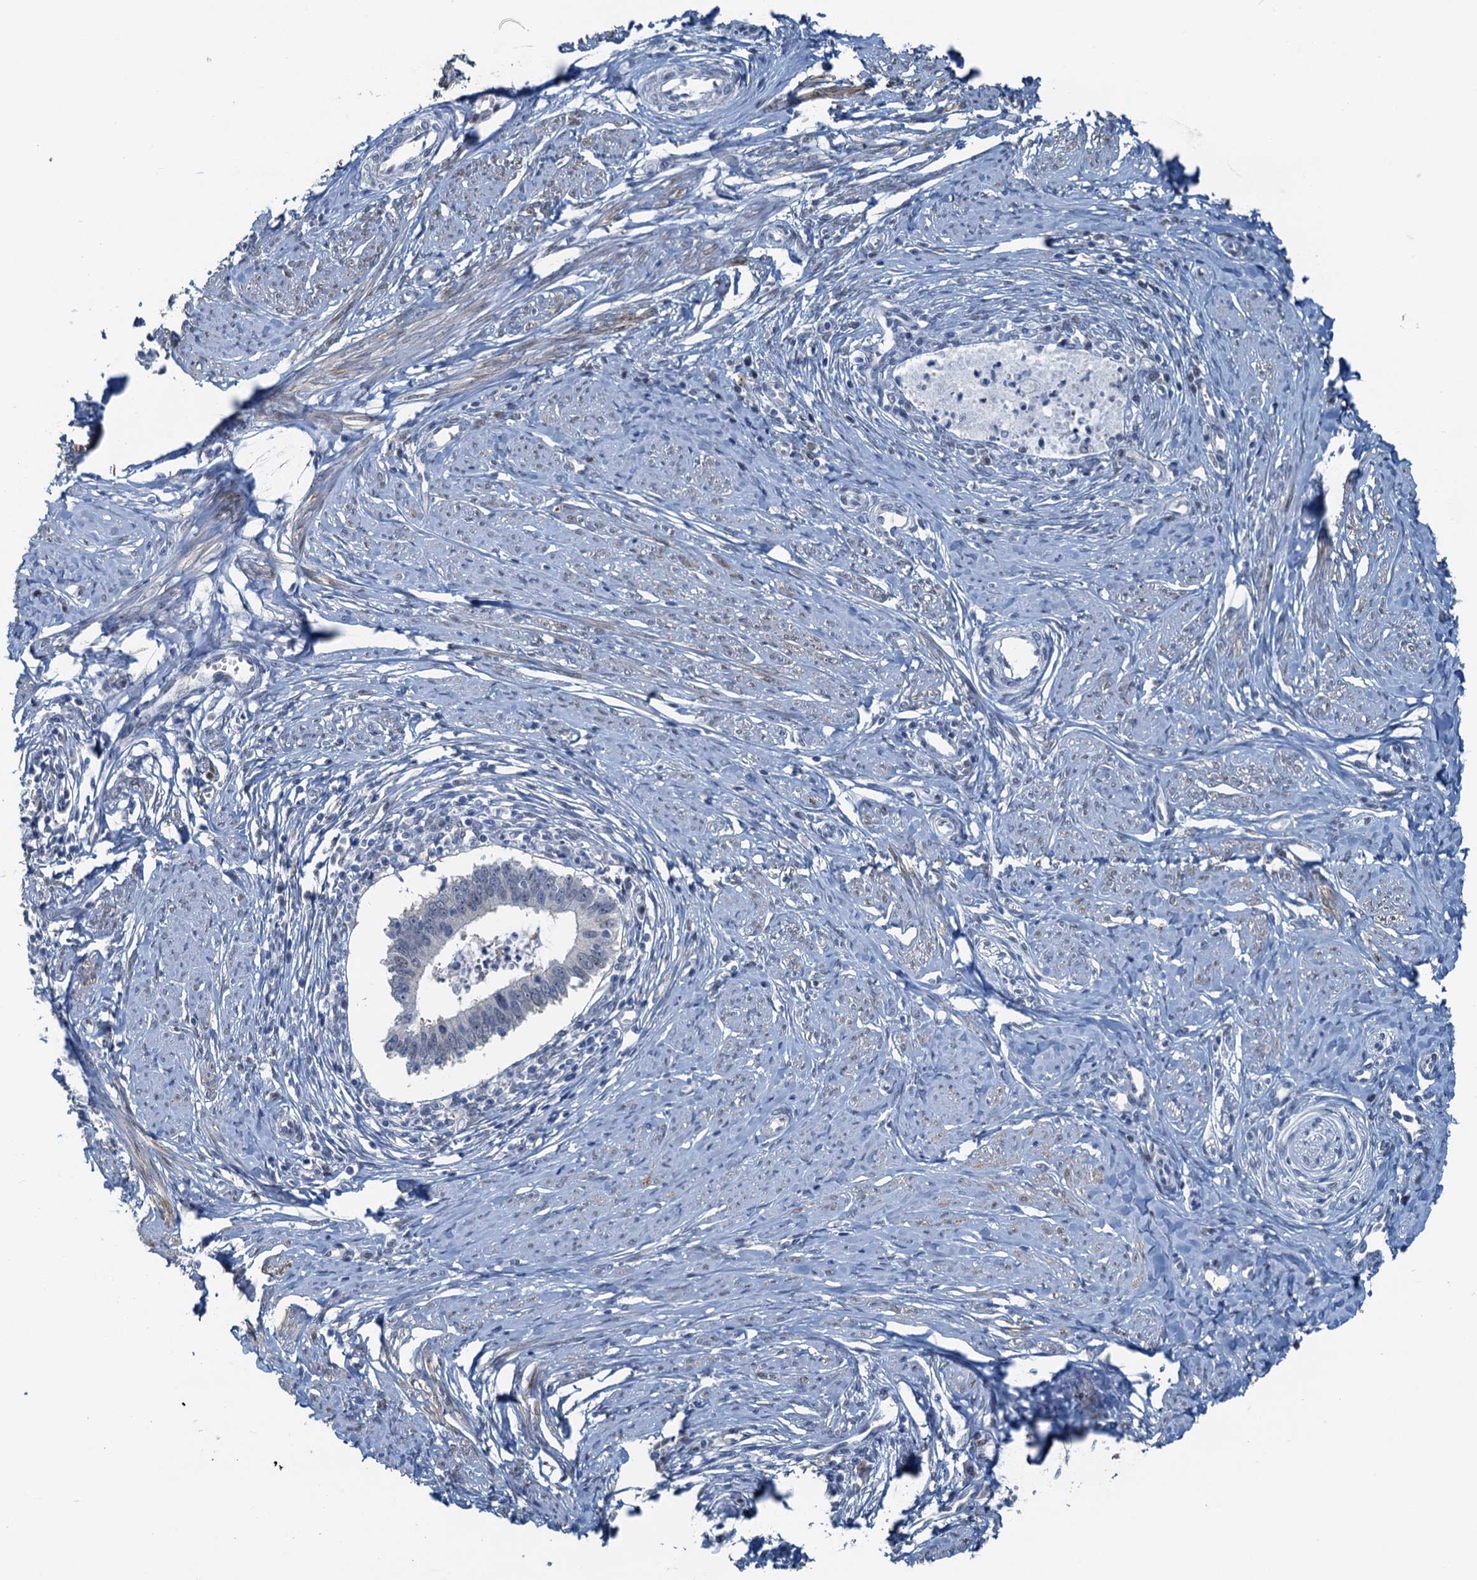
{"staining": {"intensity": "negative", "quantity": "none", "location": "none"}, "tissue": "cervical cancer", "cell_type": "Tumor cells", "image_type": "cancer", "snomed": [{"axis": "morphology", "description": "Adenocarcinoma, NOS"}, {"axis": "topography", "description": "Cervix"}], "caption": "Immunohistochemistry of human cervical adenocarcinoma exhibits no staining in tumor cells.", "gene": "AHCY", "patient": {"sex": "female", "age": 36}}